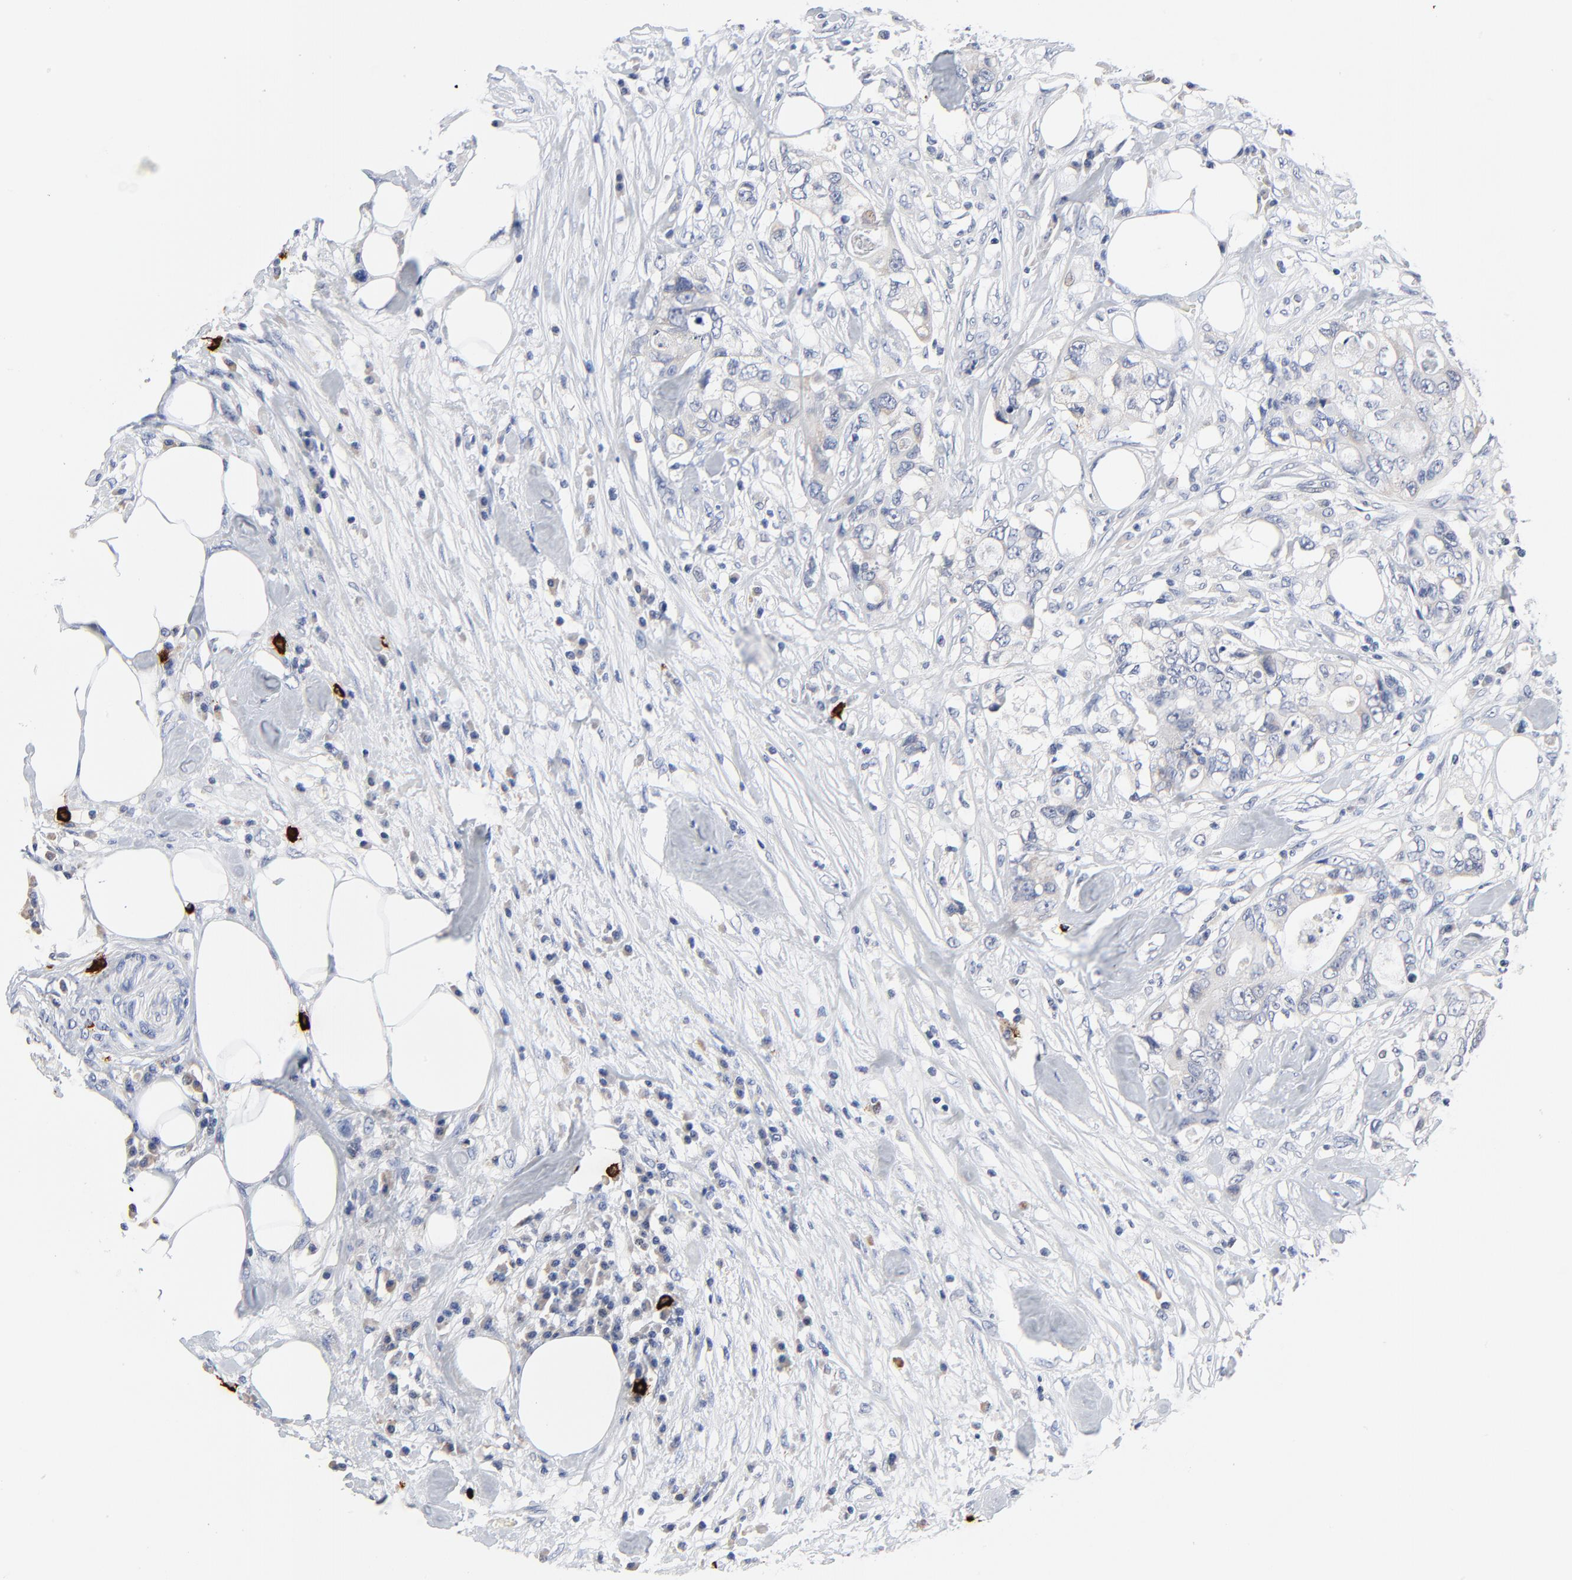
{"staining": {"intensity": "weak", "quantity": "25%-75%", "location": "cytoplasmic/membranous"}, "tissue": "colorectal cancer", "cell_type": "Tumor cells", "image_type": "cancer", "snomed": [{"axis": "morphology", "description": "Adenocarcinoma, NOS"}, {"axis": "topography", "description": "Rectum"}], "caption": "A high-resolution image shows IHC staining of colorectal cancer, which reveals weak cytoplasmic/membranous staining in about 25%-75% of tumor cells. (DAB (3,3'-diaminobenzidine) = brown stain, brightfield microscopy at high magnification).", "gene": "FBXL5", "patient": {"sex": "female", "age": 57}}